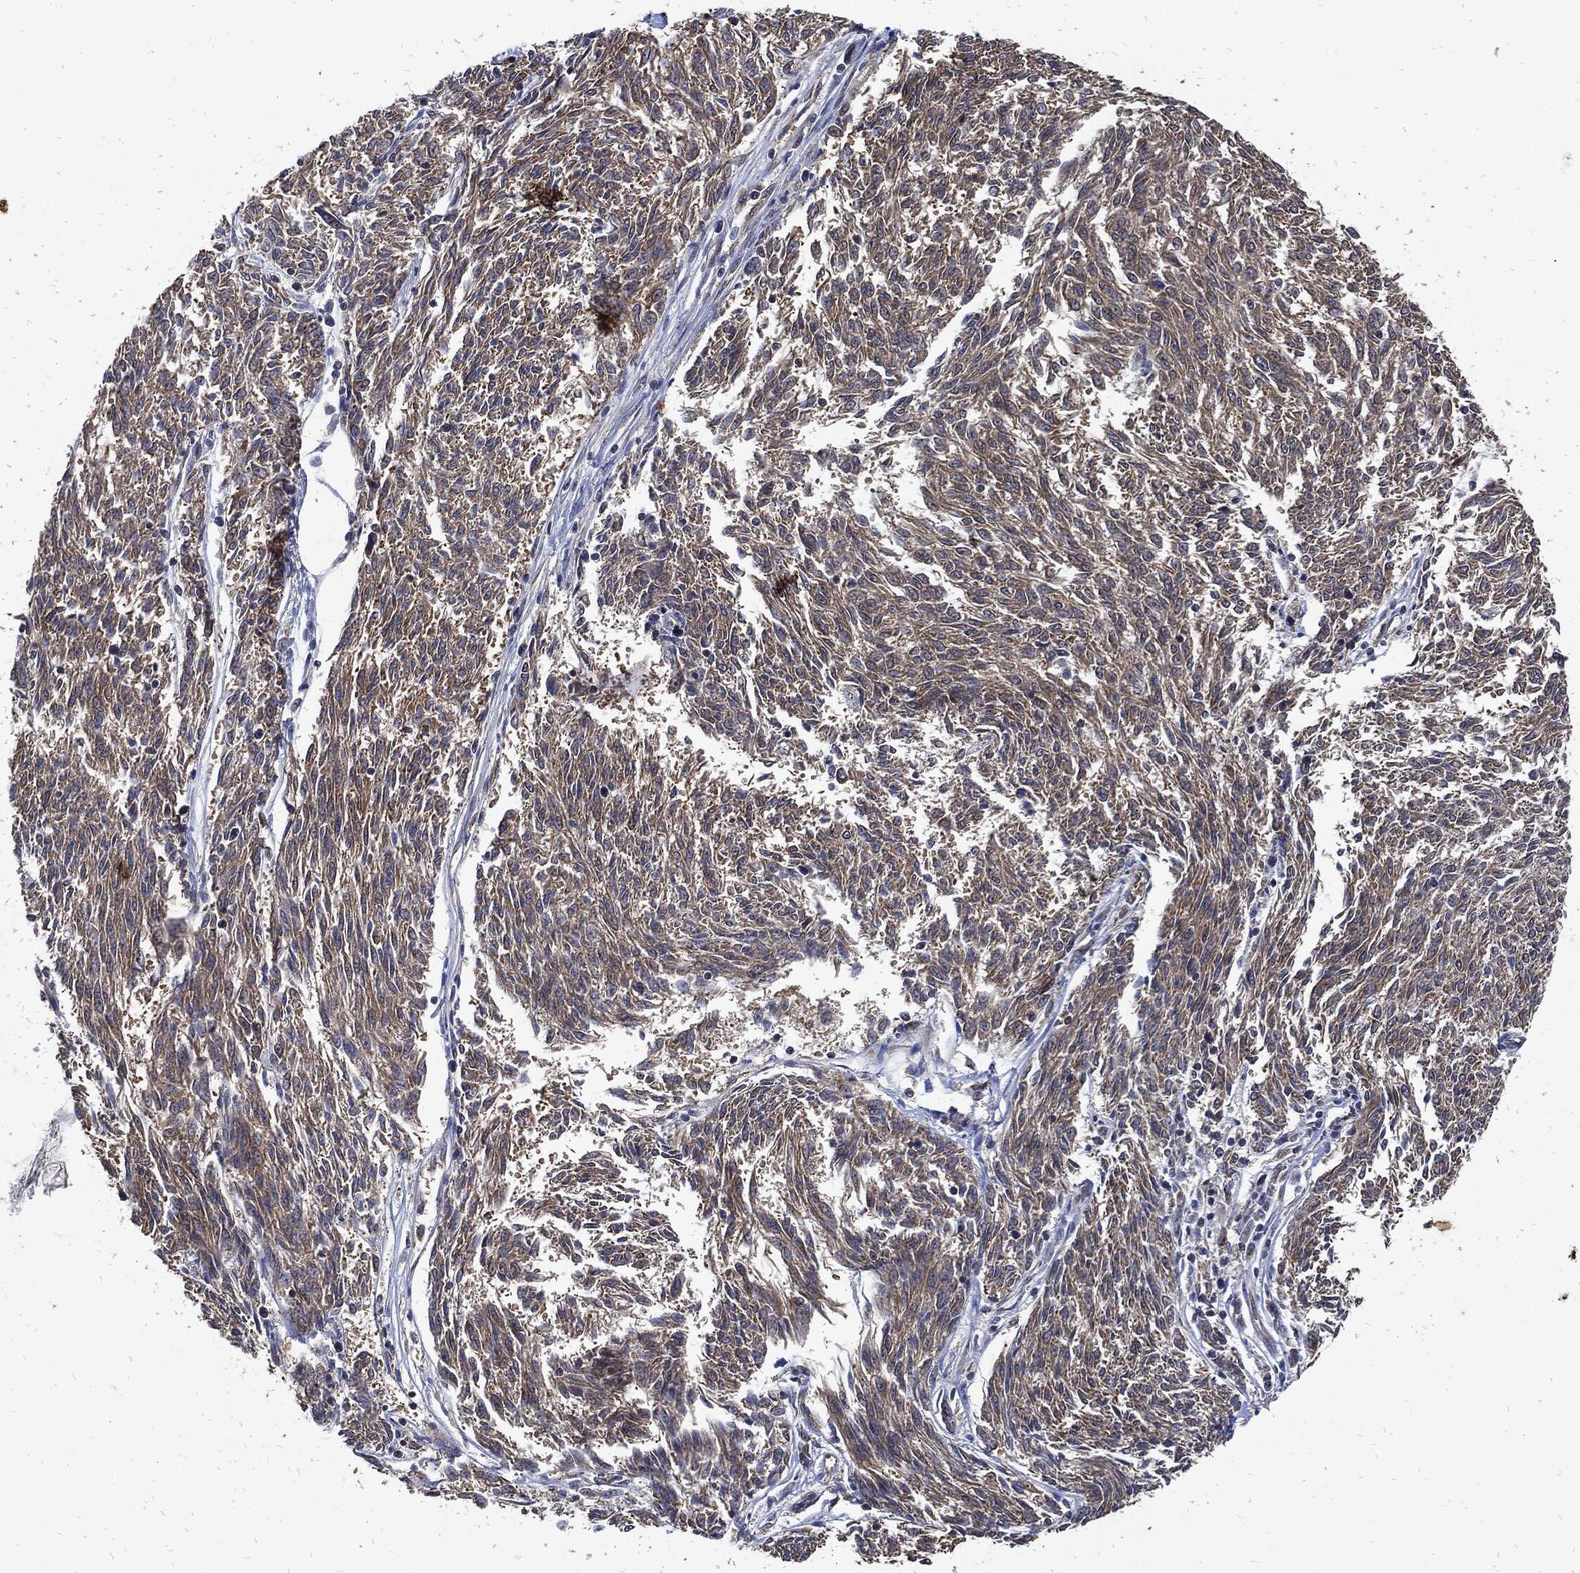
{"staining": {"intensity": "weak", "quantity": ">75%", "location": "cytoplasmic/membranous"}, "tissue": "melanoma", "cell_type": "Tumor cells", "image_type": "cancer", "snomed": [{"axis": "morphology", "description": "Malignant melanoma, NOS"}, {"axis": "topography", "description": "Skin"}], "caption": "Tumor cells display low levels of weak cytoplasmic/membranous expression in about >75% of cells in human malignant melanoma.", "gene": "DCTN1", "patient": {"sex": "female", "age": 72}}